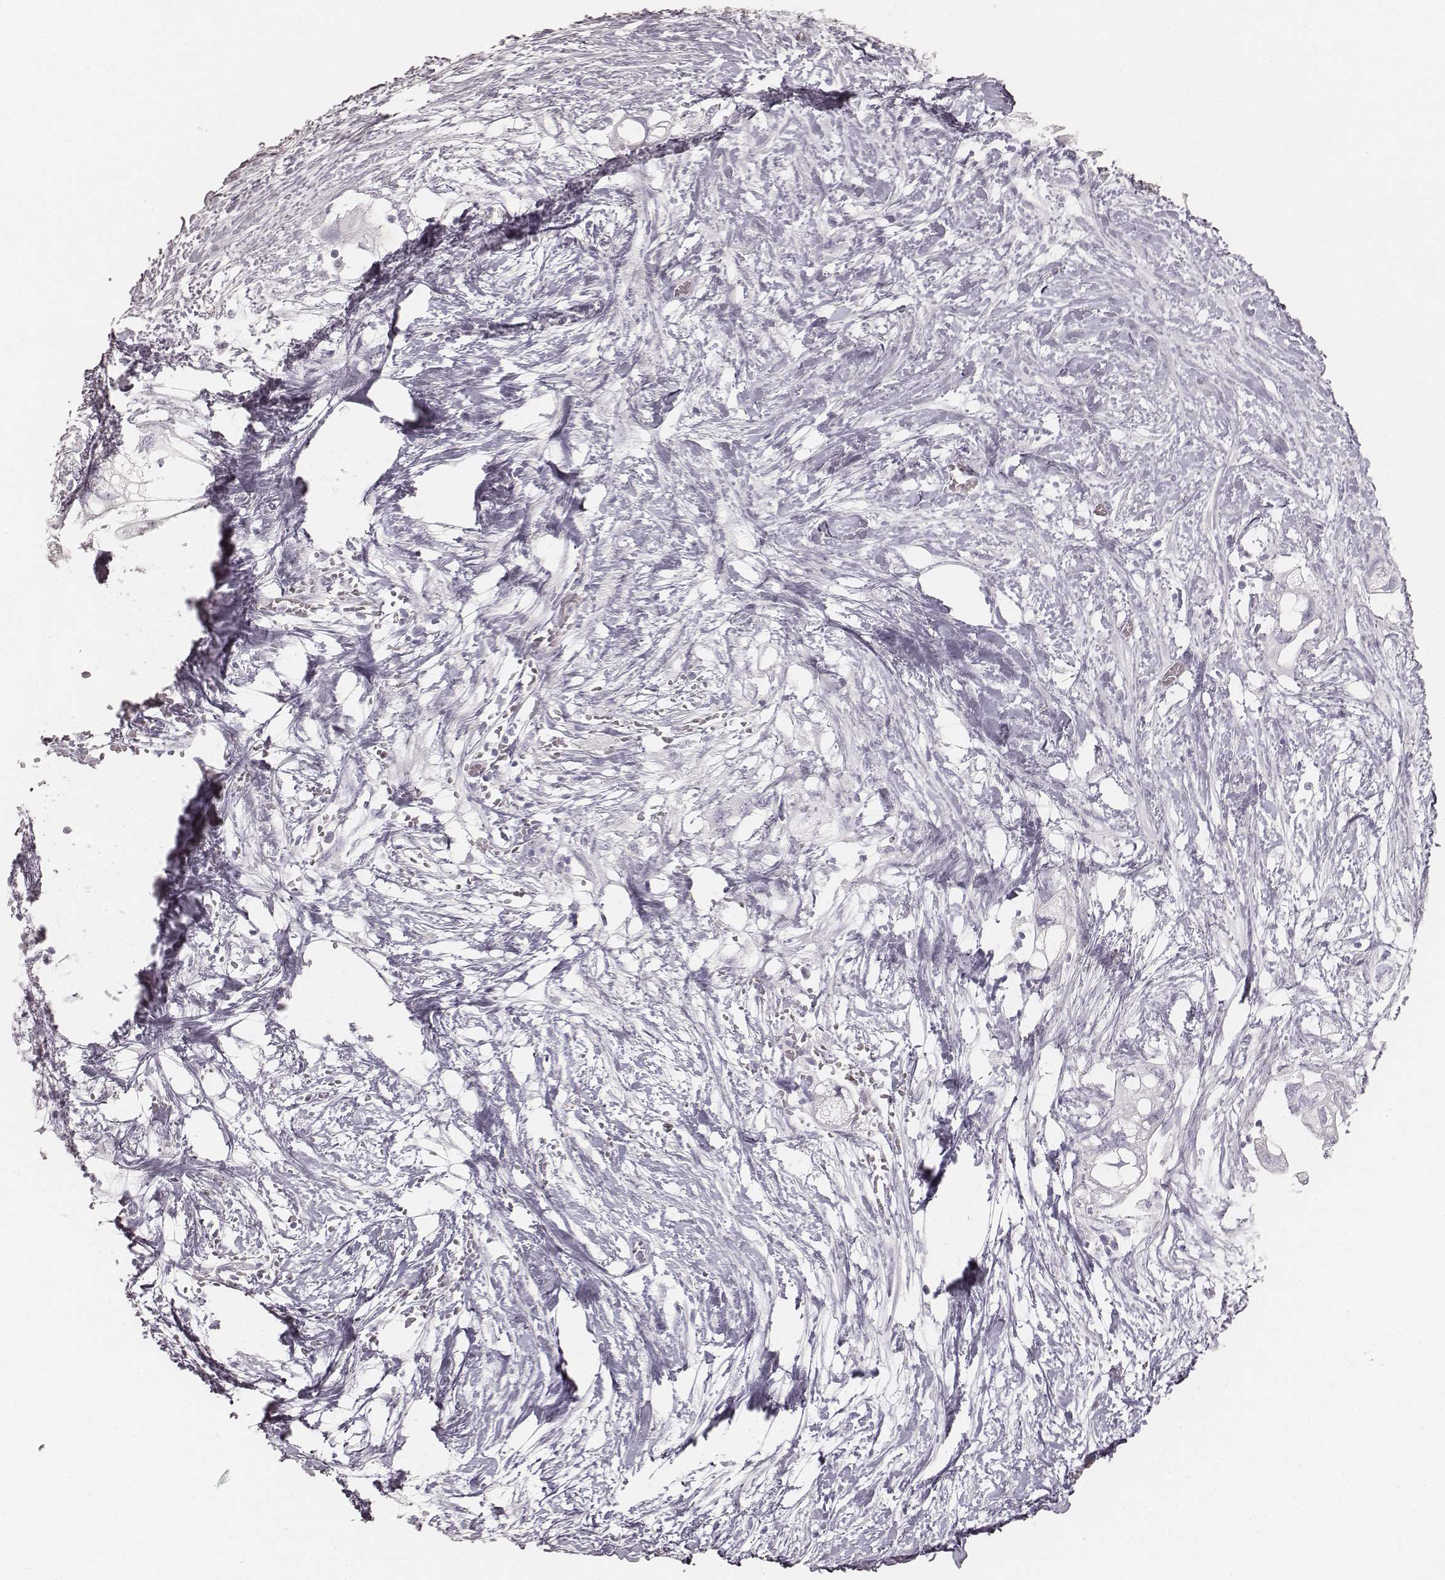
{"staining": {"intensity": "negative", "quantity": "none", "location": "none"}, "tissue": "pancreatic cancer", "cell_type": "Tumor cells", "image_type": "cancer", "snomed": [{"axis": "morphology", "description": "Adenocarcinoma, NOS"}, {"axis": "topography", "description": "Pancreas"}], "caption": "Image shows no protein positivity in tumor cells of pancreatic cancer (adenocarcinoma) tissue.", "gene": "KRT34", "patient": {"sex": "female", "age": 72}}